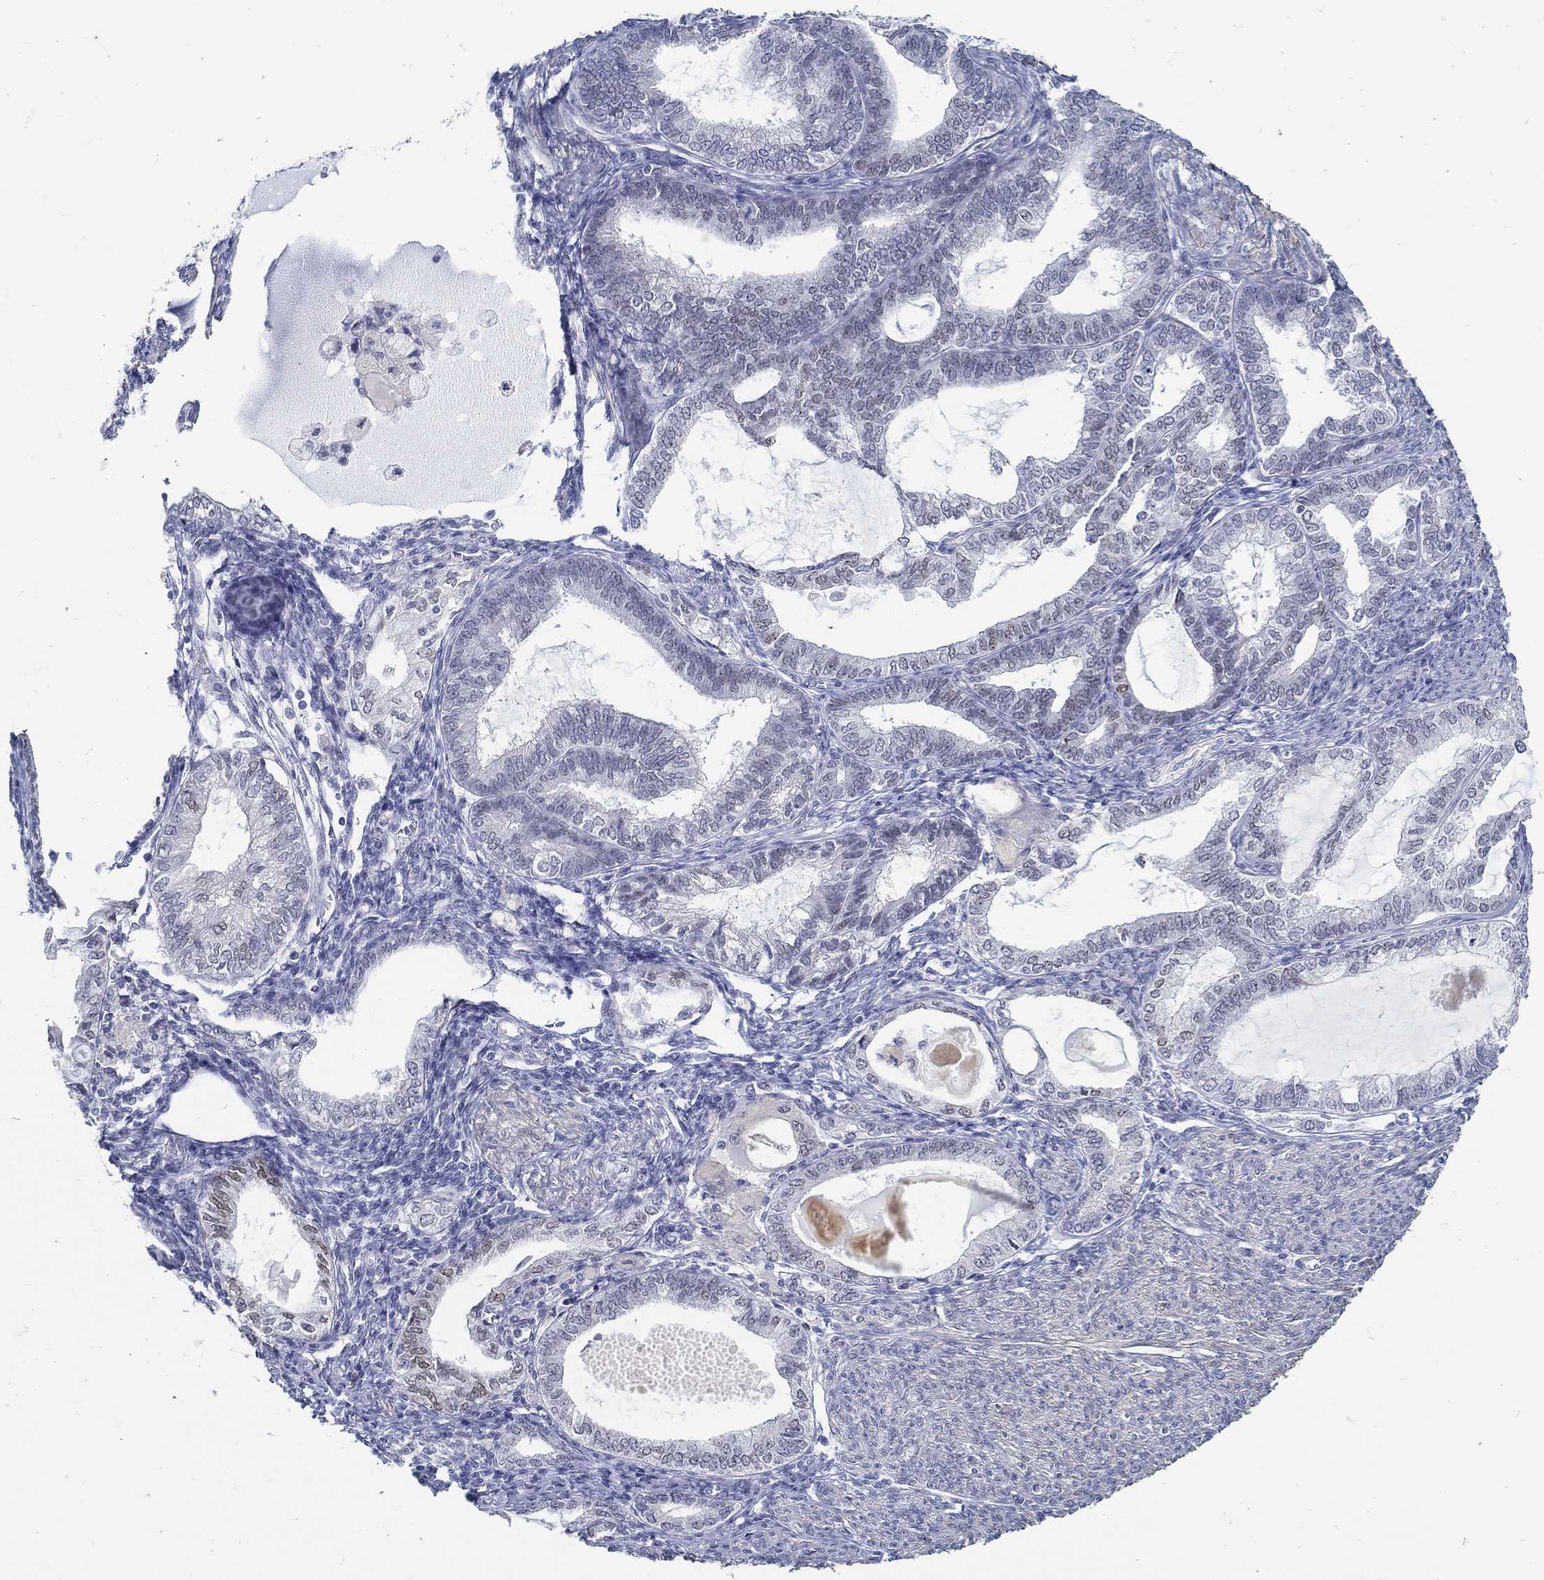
{"staining": {"intensity": "negative", "quantity": "none", "location": "none"}, "tissue": "endometrial cancer", "cell_type": "Tumor cells", "image_type": "cancer", "snomed": [{"axis": "morphology", "description": "Adenocarcinoma, NOS"}, {"axis": "topography", "description": "Endometrium"}], "caption": "Tumor cells show no significant positivity in endometrial adenocarcinoma.", "gene": "USP29", "patient": {"sex": "female", "age": 86}}